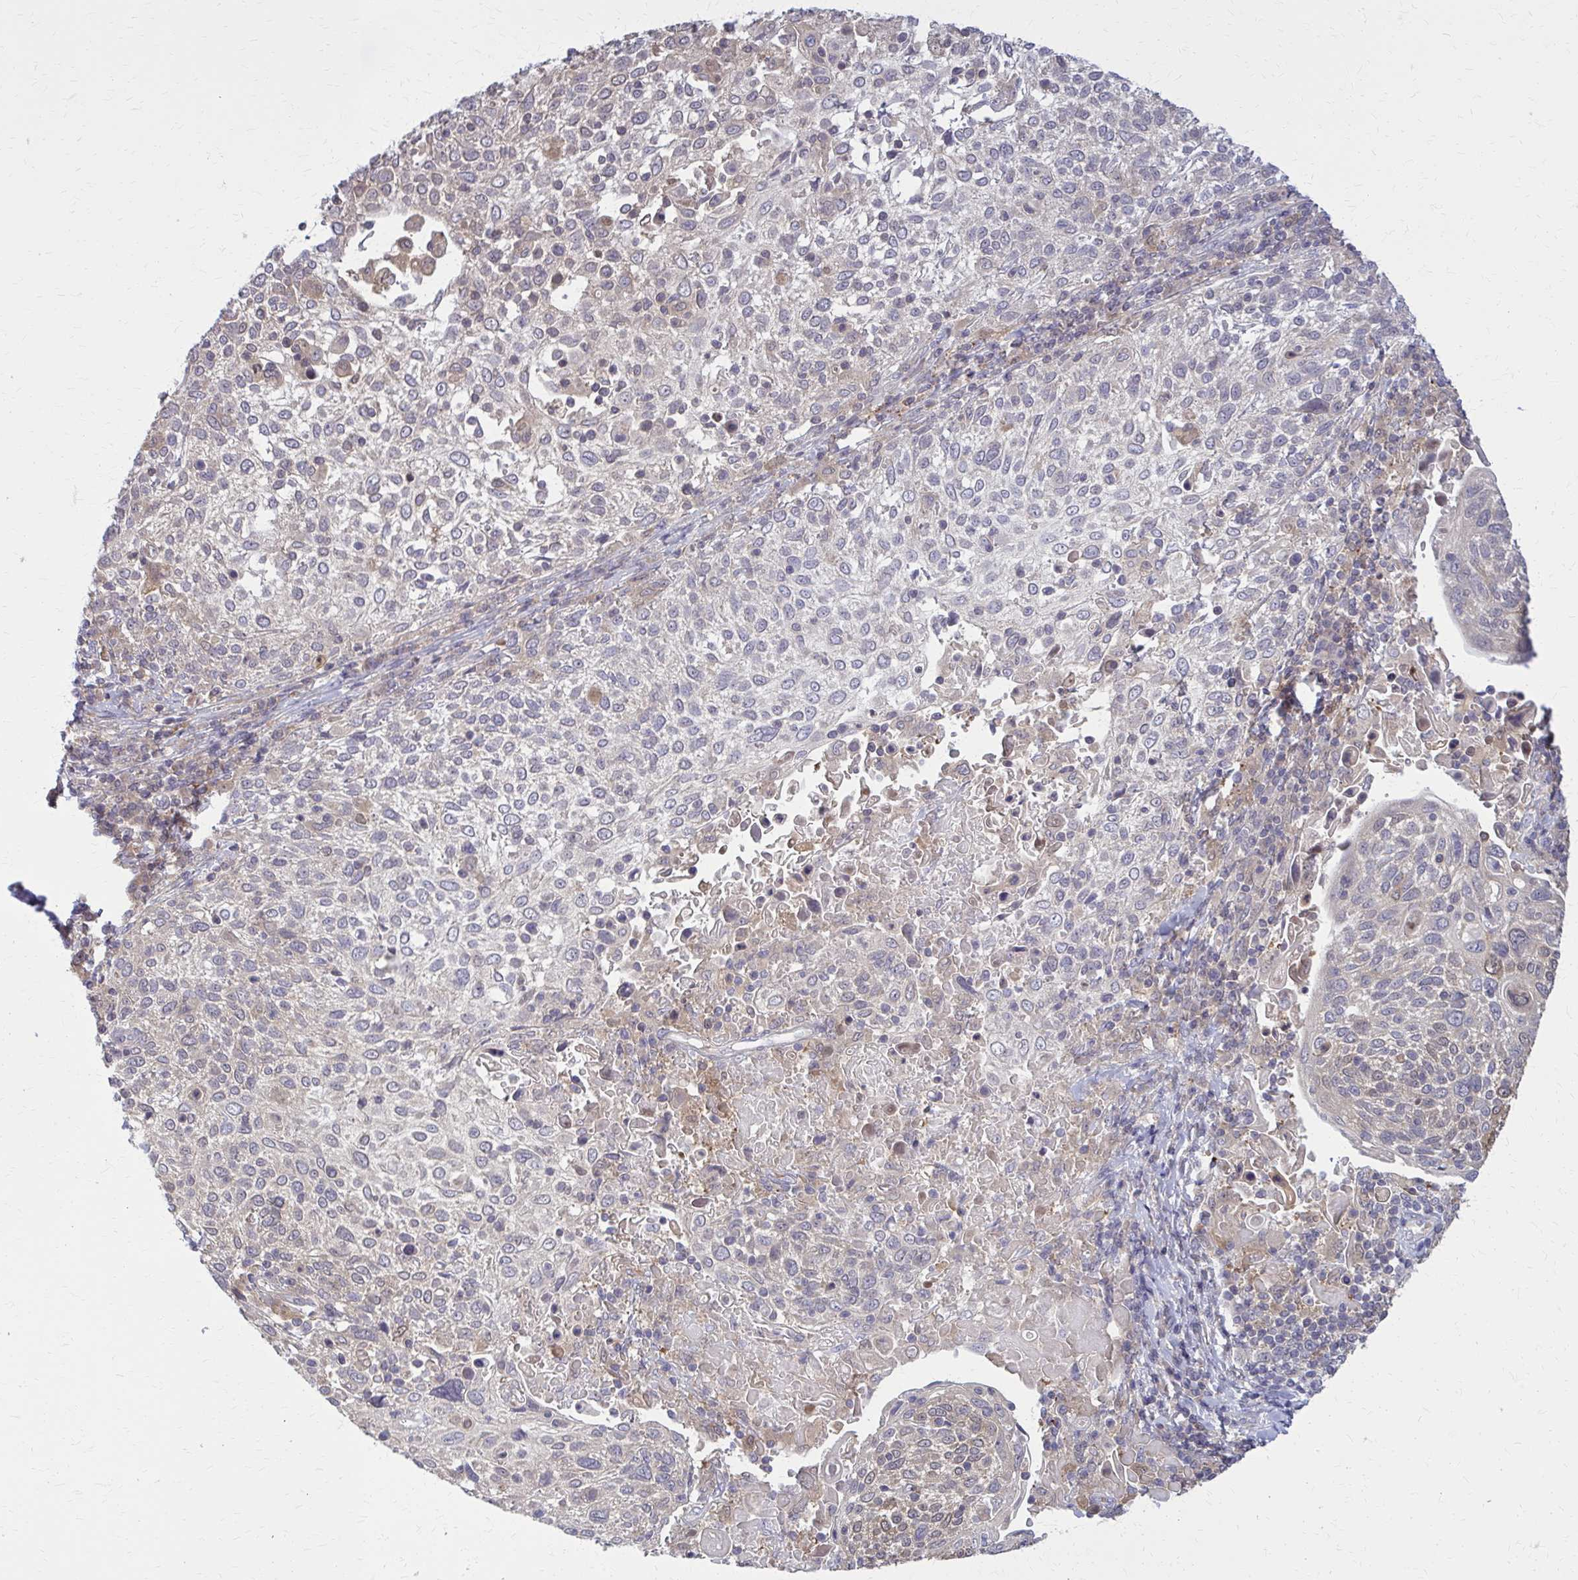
{"staining": {"intensity": "moderate", "quantity": "<25%", "location": "cytoplasmic/membranous"}, "tissue": "cervical cancer", "cell_type": "Tumor cells", "image_type": "cancer", "snomed": [{"axis": "morphology", "description": "Squamous cell carcinoma, NOS"}, {"axis": "topography", "description": "Cervix"}], "caption": "DAB immunohistochemical staining of human squamous cell carcinoma (cervical) demonstrates moderate cytoplasmic/membranous protein staining in about <25% of tumor cells.", "gene": "DBI", "patient": {"sex": "female", "age": 61}}